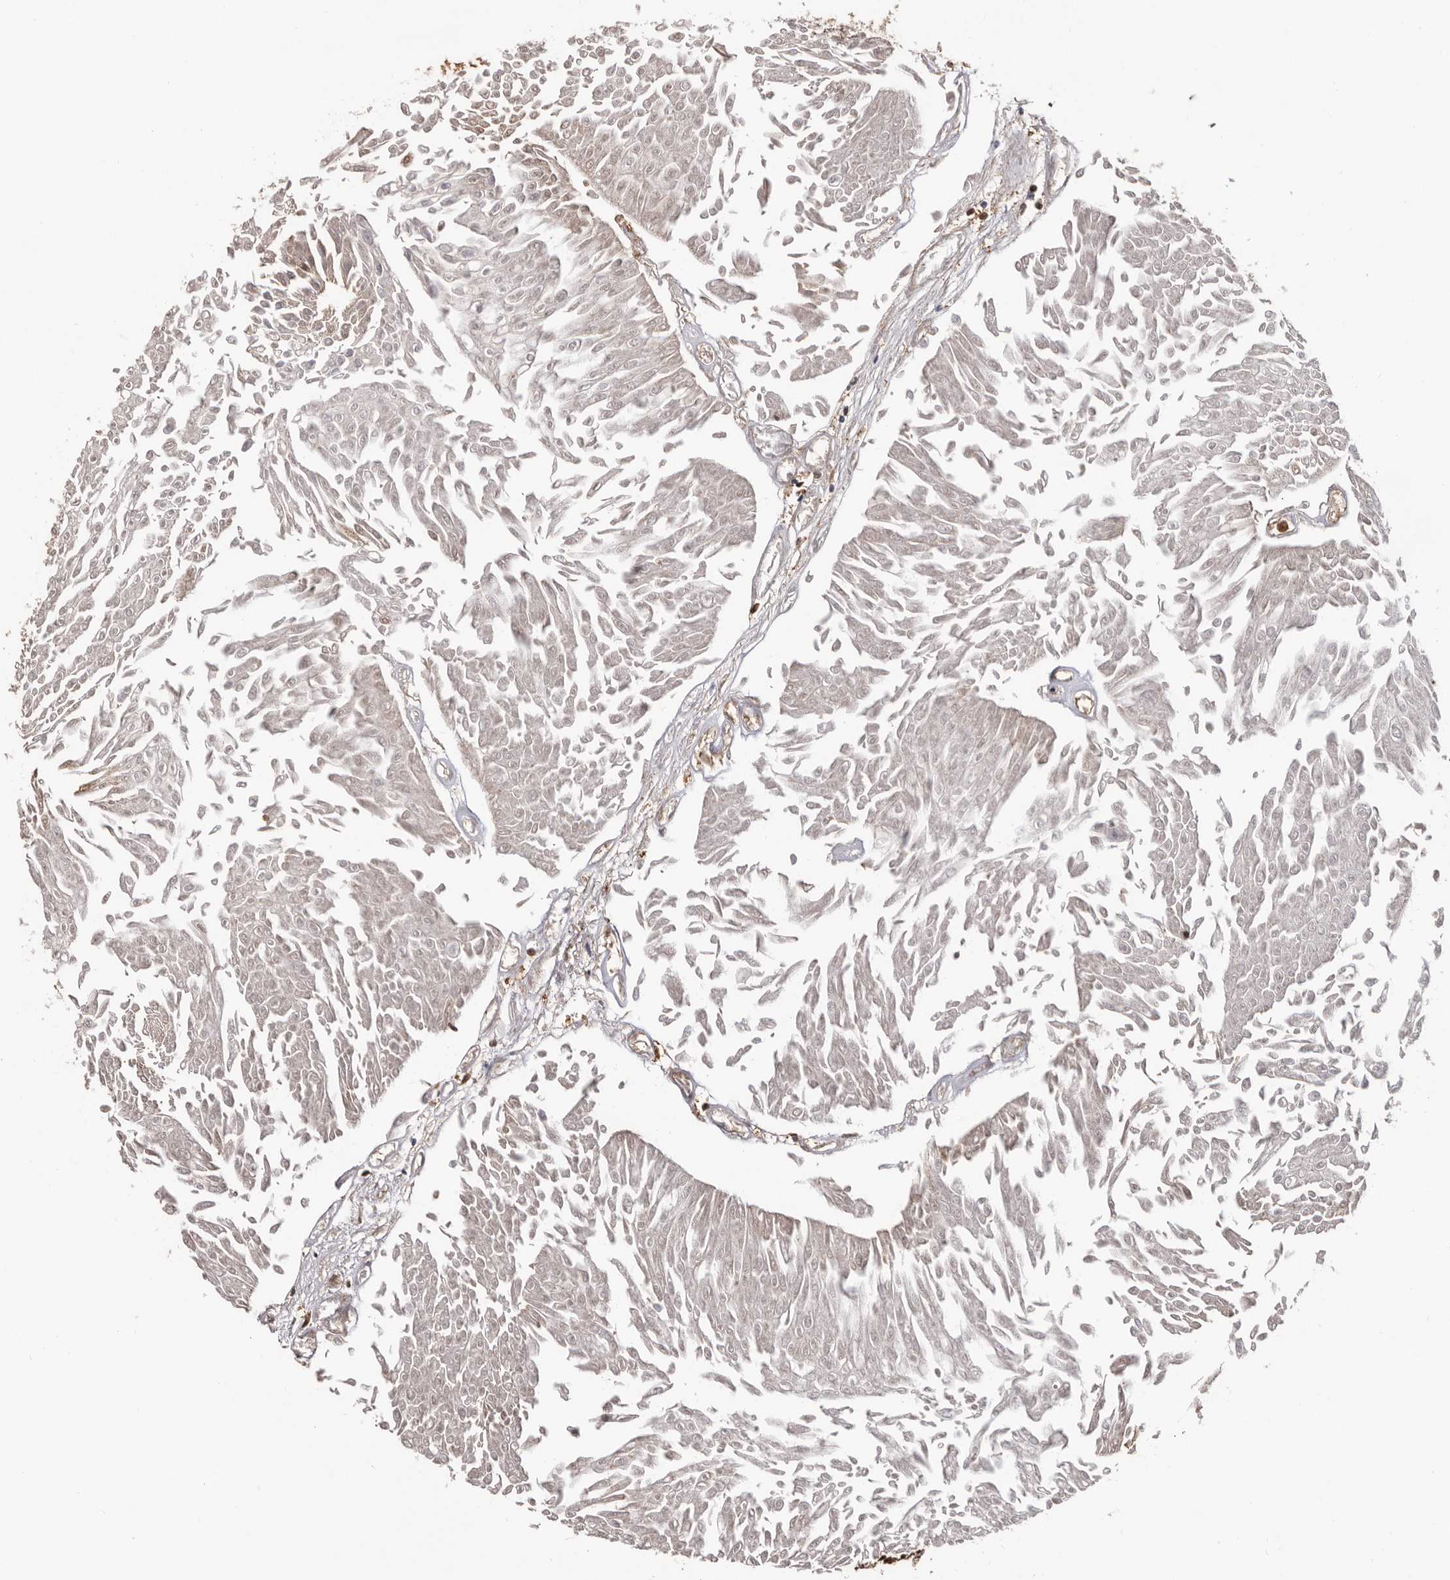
{"staining": {"intensity": "moderate", "quantity": "<25%", "location": "cytoplasmic/membranous"}, "tissue": "urothelial cancer", "cell_type": "Tumor cells", "image_type": "cancer", "snomed": [{"axis": "morphology", "description": "Urothelial carcinoma, Low grade"}, {"axis": "topography", "description": "Urinary bladder"}], "caption": "Immunohistochemistry (DAB (3,3'-diaminobenzidine)) staining of urothelial carcinoma (low-grade) displays moderate cytoplasmic/membranous protein staining in about <25% of tumor cells.", "gene": "PRR12", "patient": {"sex": "male", "age": 67}}